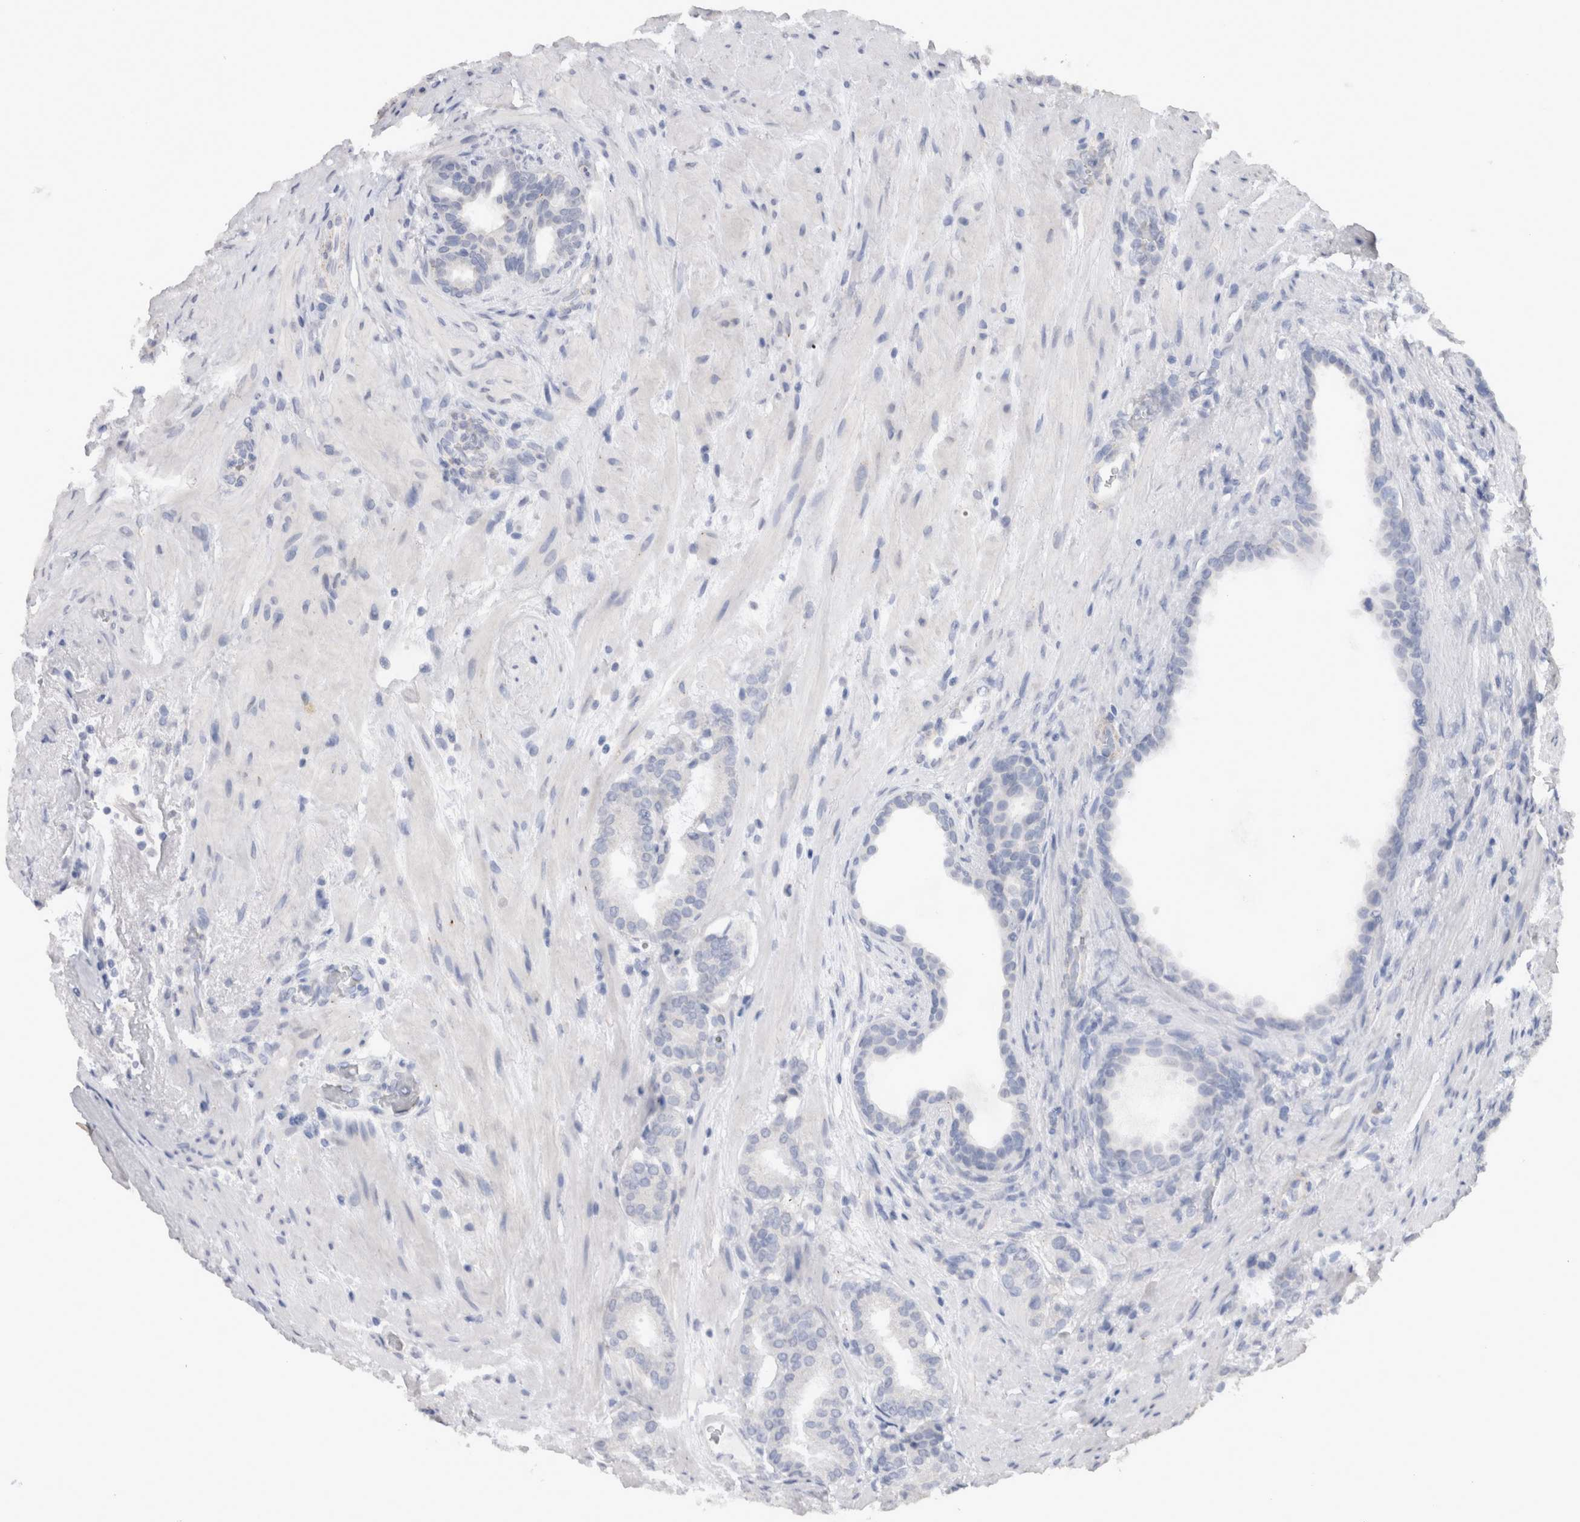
{"staining": {"intensity": "negative", "quantity": "none", "location": "none"}, "tissue": "prostate cancer", "cell_type": "Tumor cells", "image_type": "cancer", "snomed": [{"axis": "morphology", "description": "Adenocarcinoma, Low grade"}, {"axis": "topography", "description": "Prostate"}], "caption": "Immunohistochemistry image of neoplastic tissue: human prostate low-grade adenocarcinoma stained with DAB shows no significant protein staining in tumor cells.", "gene": "CDH6", "patient": {"sex": "male", "age": 69}}